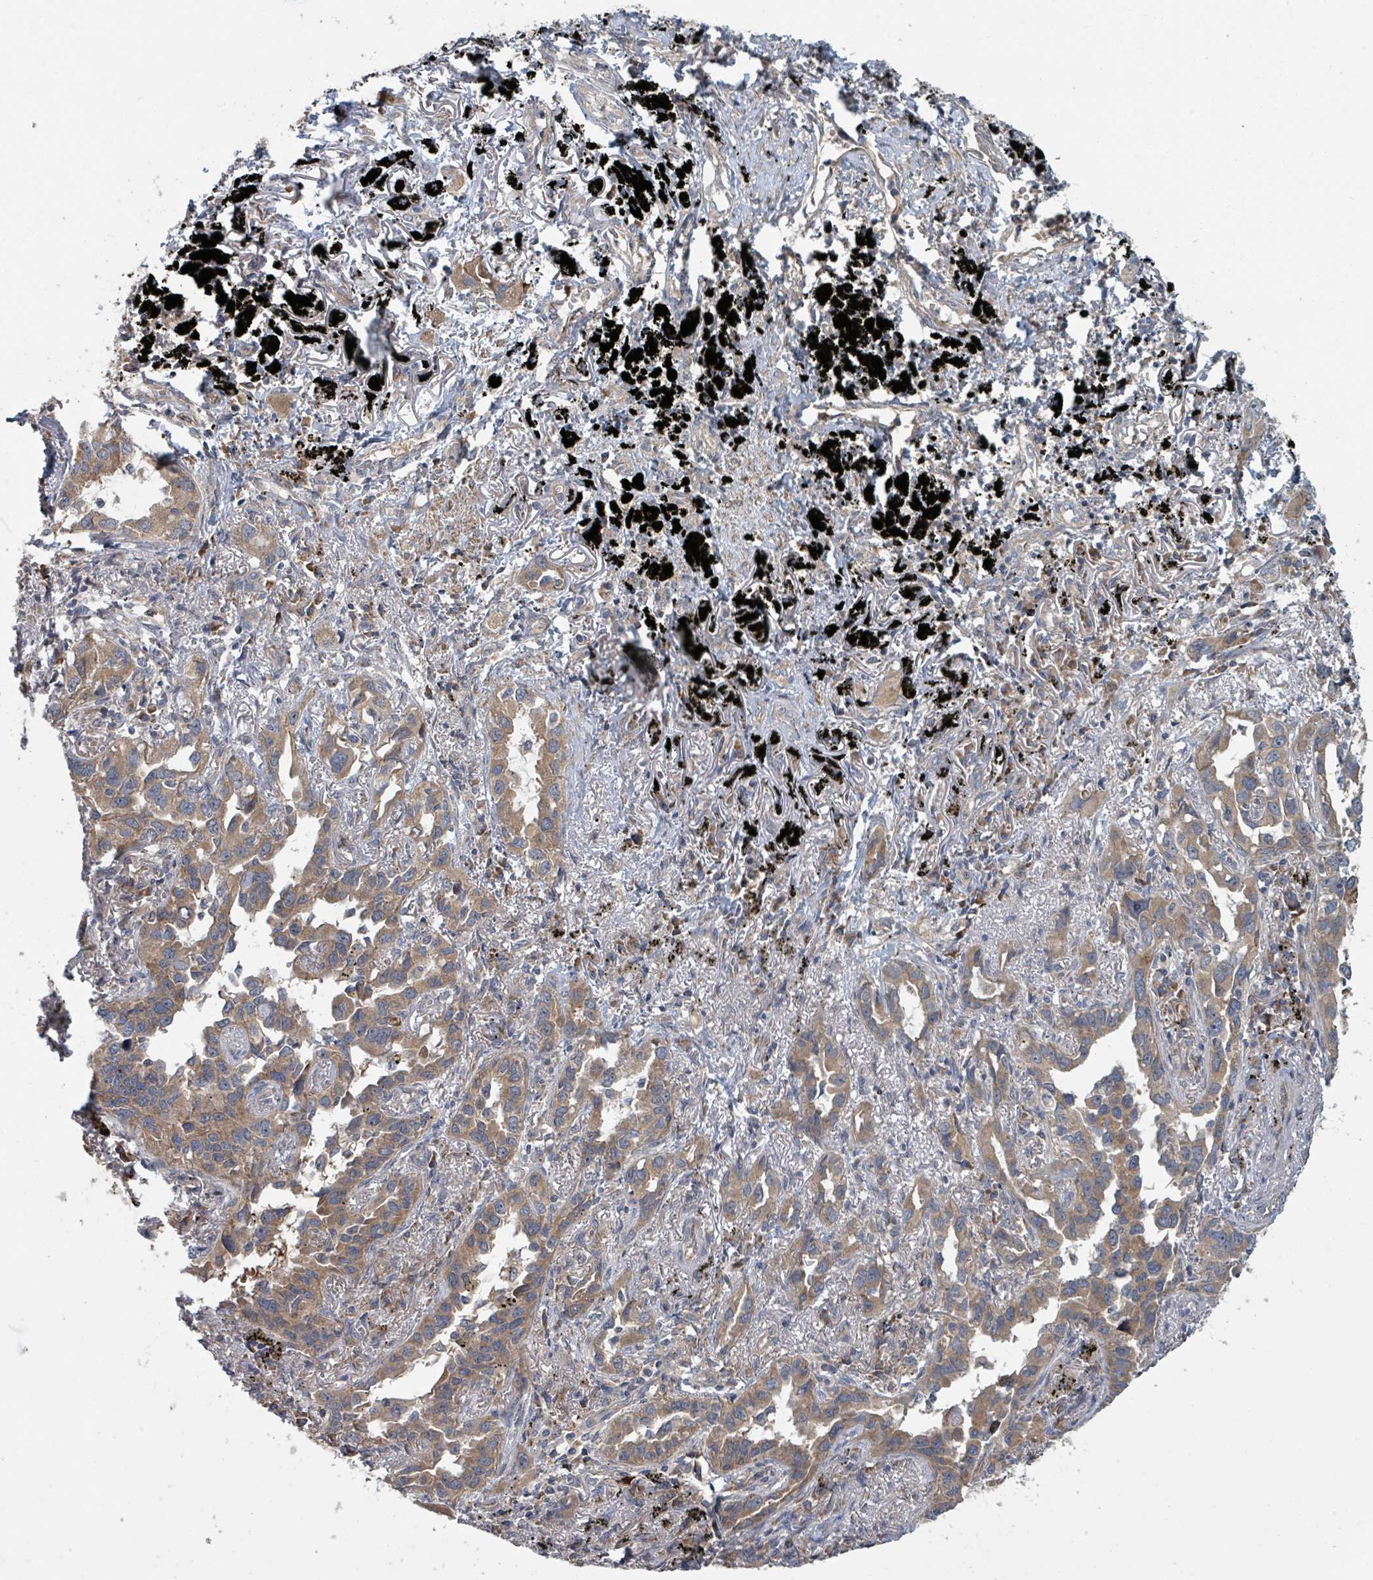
{"staining": {"intensity": "moderate", "quantity": ">75%", "location": "cytoplasmic/membranous"}, "tissue": "lung cancer", "cell_type": "Tumor cells", "image_type": "cancer", "snomed": [{"axis": "morphology", "description": "Adenocarcinoma, NOS"}, {"axis": "topography", "description": "Lung"}], "caption": "Approximately >75% of tumor cells in human lung adenocarcinoma show moderate cytoplasmic/membranous protein staining as visualized by brown immunohistochemical staining.", "gene": "DPM1", "patient": {"sex": "male", "age": 67}}